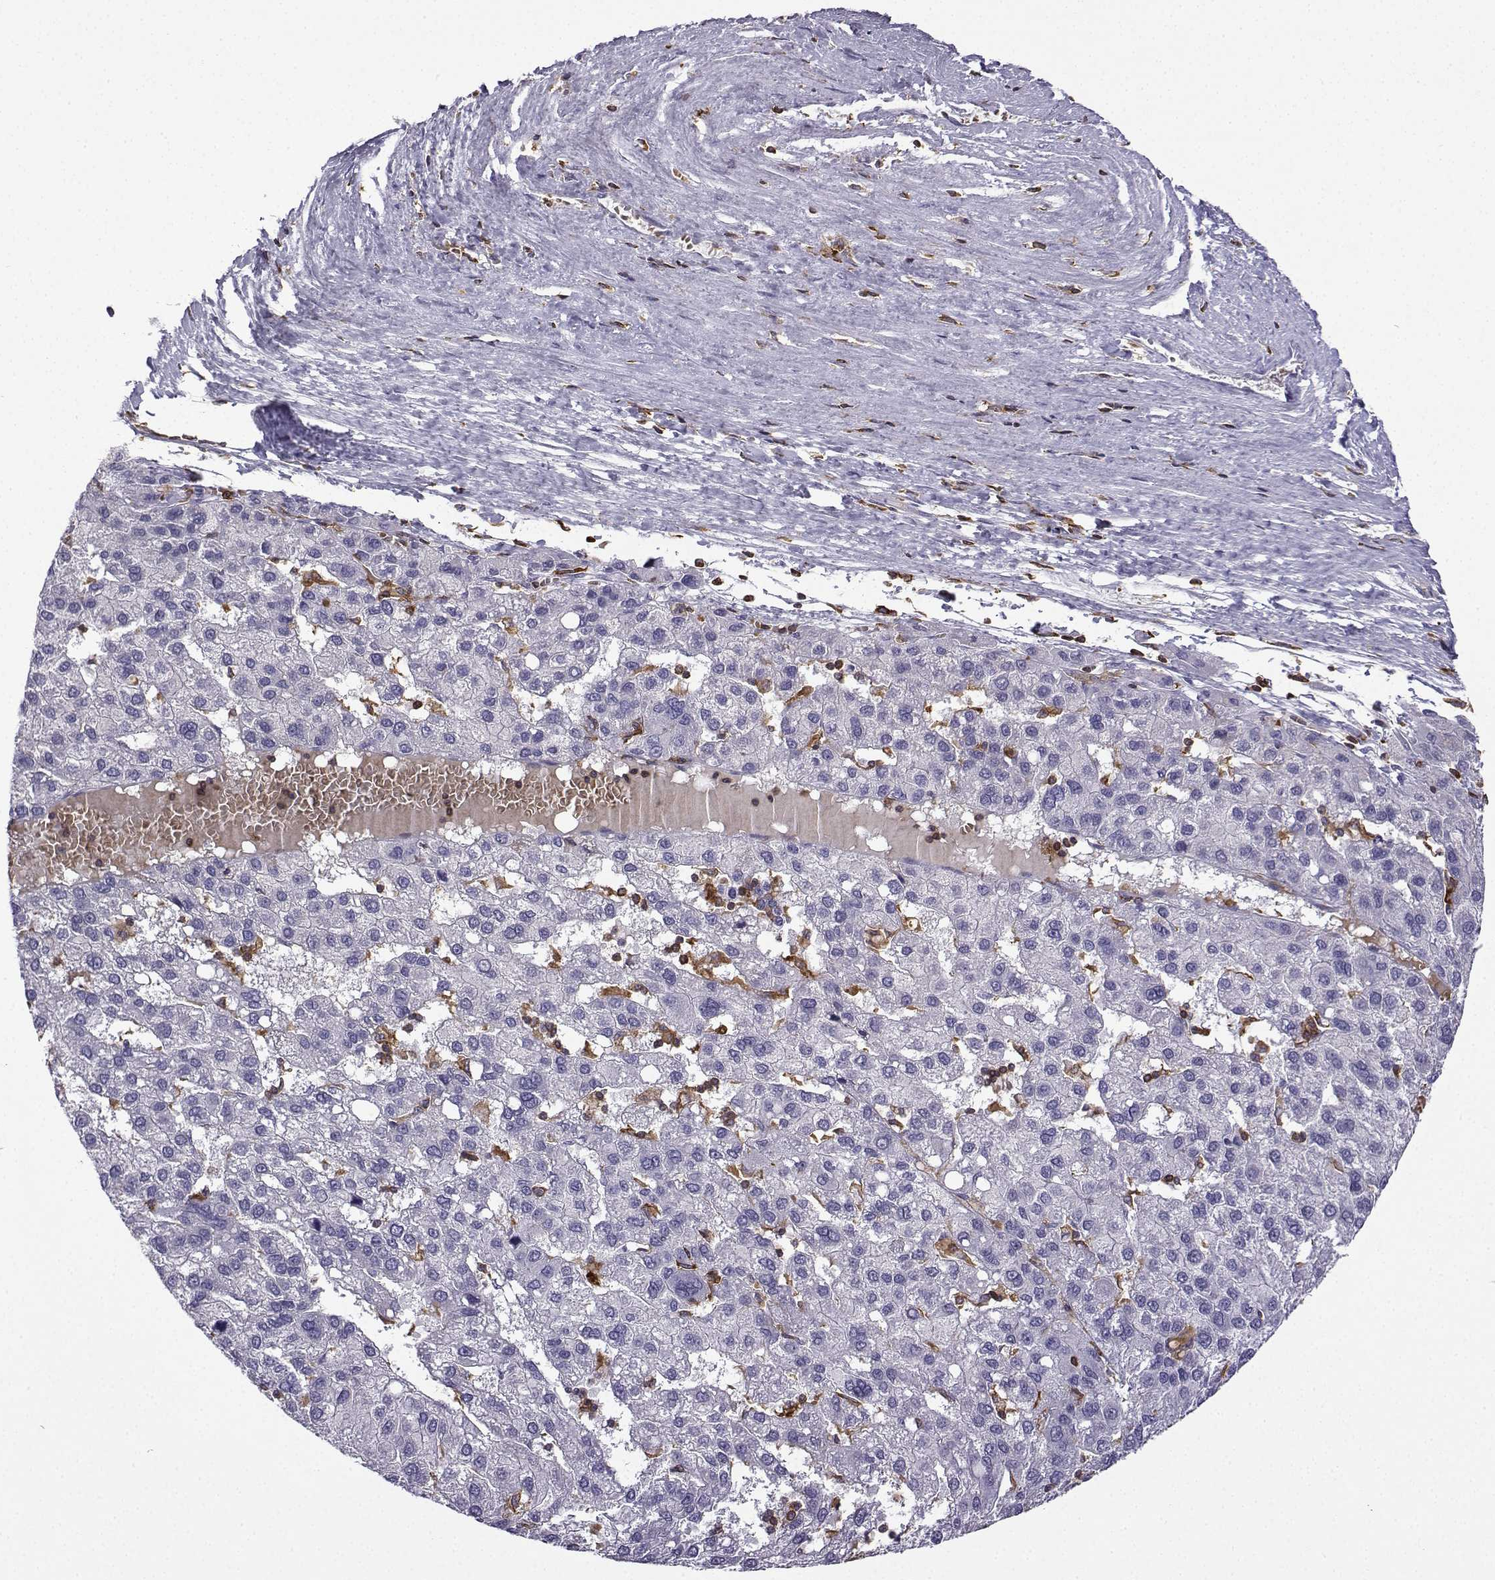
{"staining": {"intensity": "negative", "quantity": "none", "location": "none"}, "tissue": "liver cancer", "cell_type": "Tumor cells", "image_type": "cancer", "snomed": [{"axis": "morphology", "description": "Carcinoma, Hepatocellular, NOS"}, {"axis": "topography", "description": "Liver"}], "caption": "DAB (3,3'-diaminobenzidine) immunohistochemical staining of liver hepatocellular carcinoma exhibits no significant expression in tumor cells.", "gene": "DOCK10", "patient": {"sex": "female", "age": 82}}